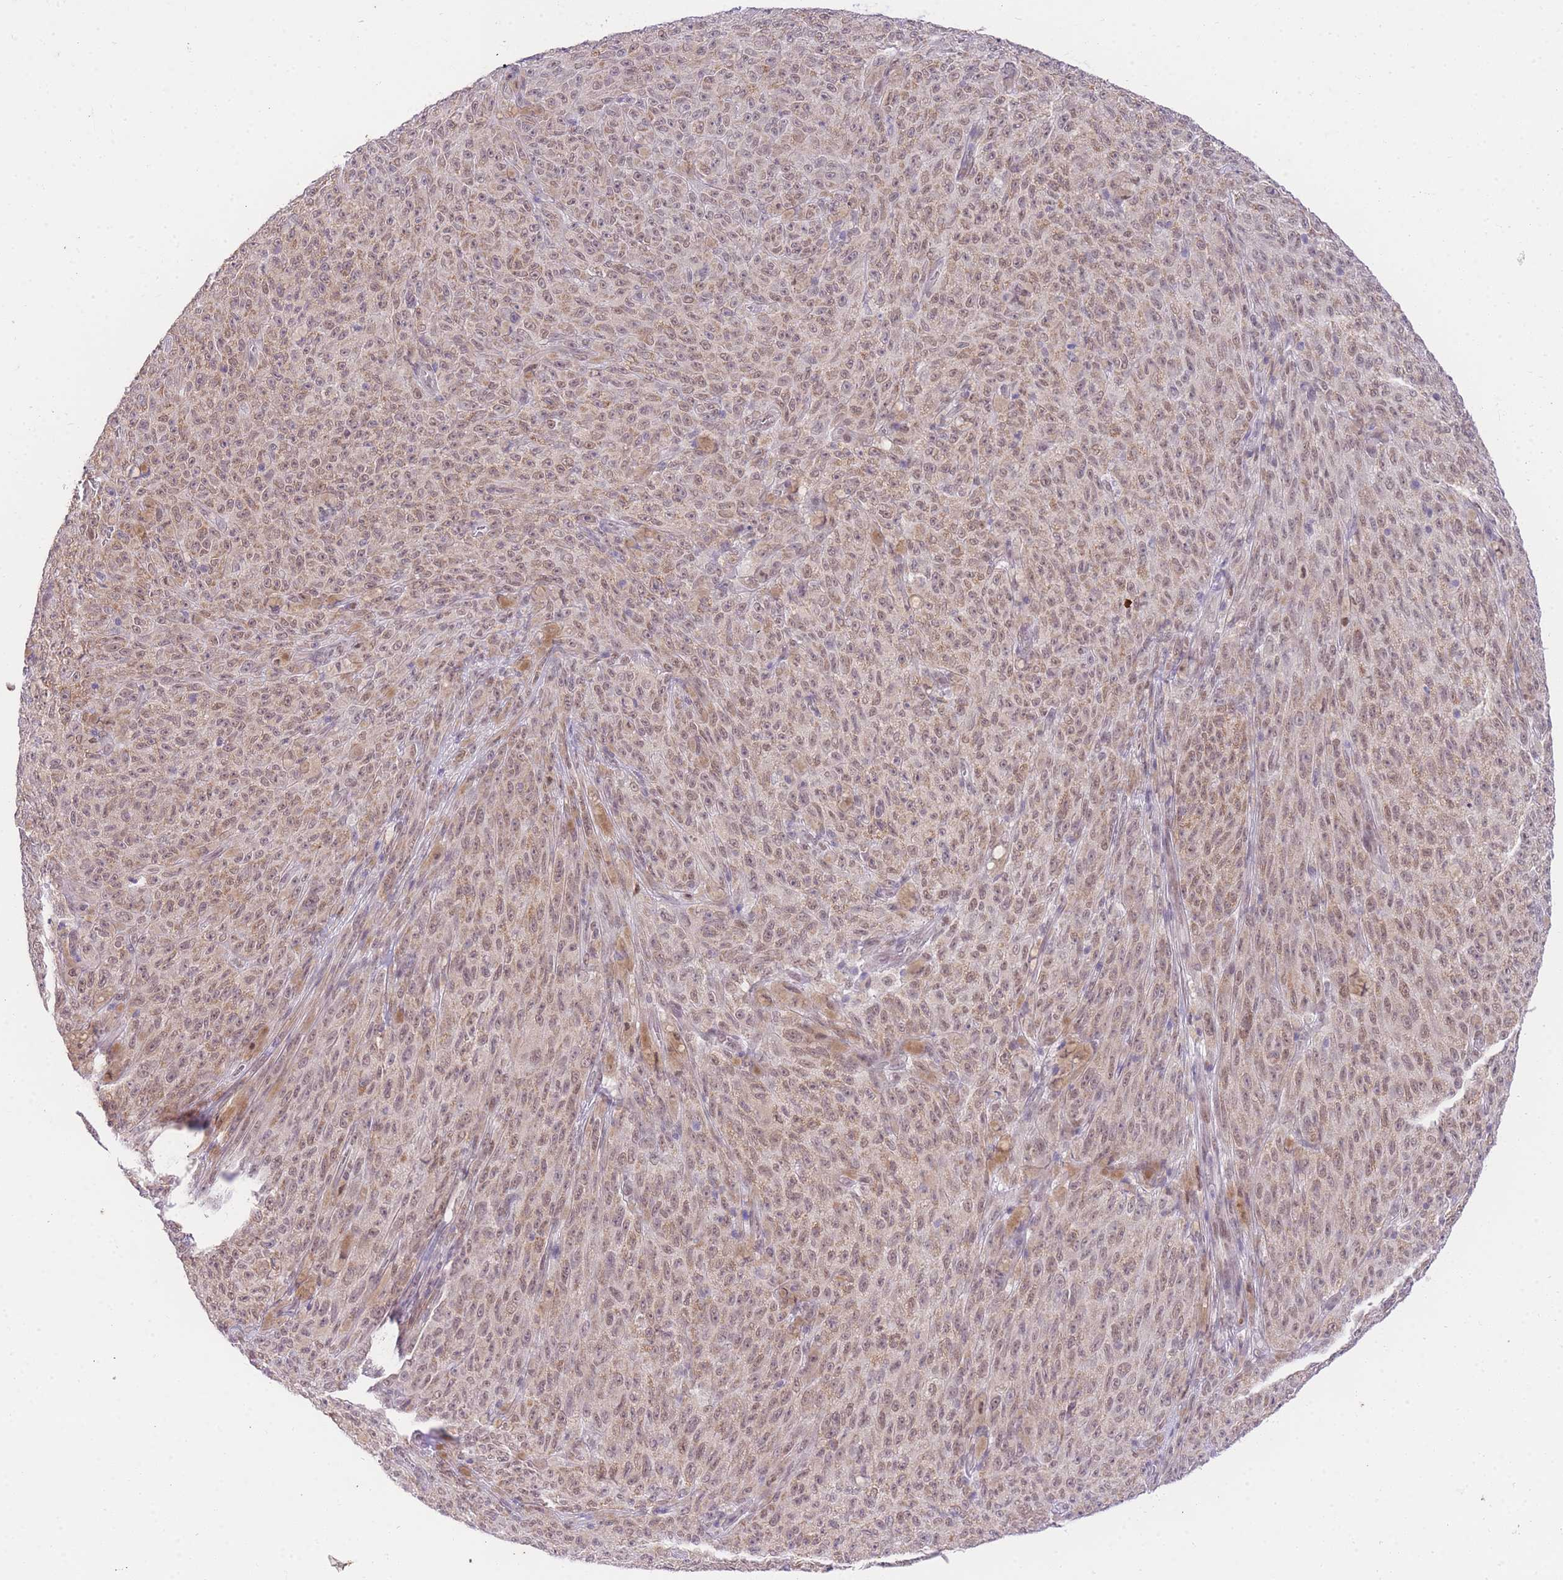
{"staining": {"intensity": "moderate", "quantity": ">75%", "location": "nuclear"}, "tissue": "melanoma", "cell_type": "Tumor cells", "image_type": "cancer", "snomed": [{"axis": "morphology", "description": "Malignant melanoma, NOS"}, {"axis": "topography", "description": "Skin"}], "caption": "Immunohistochemical staining of melanoma exhibits moderate nuclear protein staining in approximately >75% of tumor cells. The protein is shown in brown color, while the nuclei are stained blue.", "gene": "UBXN7", "patient": {"sex": "female", "age": 82}}